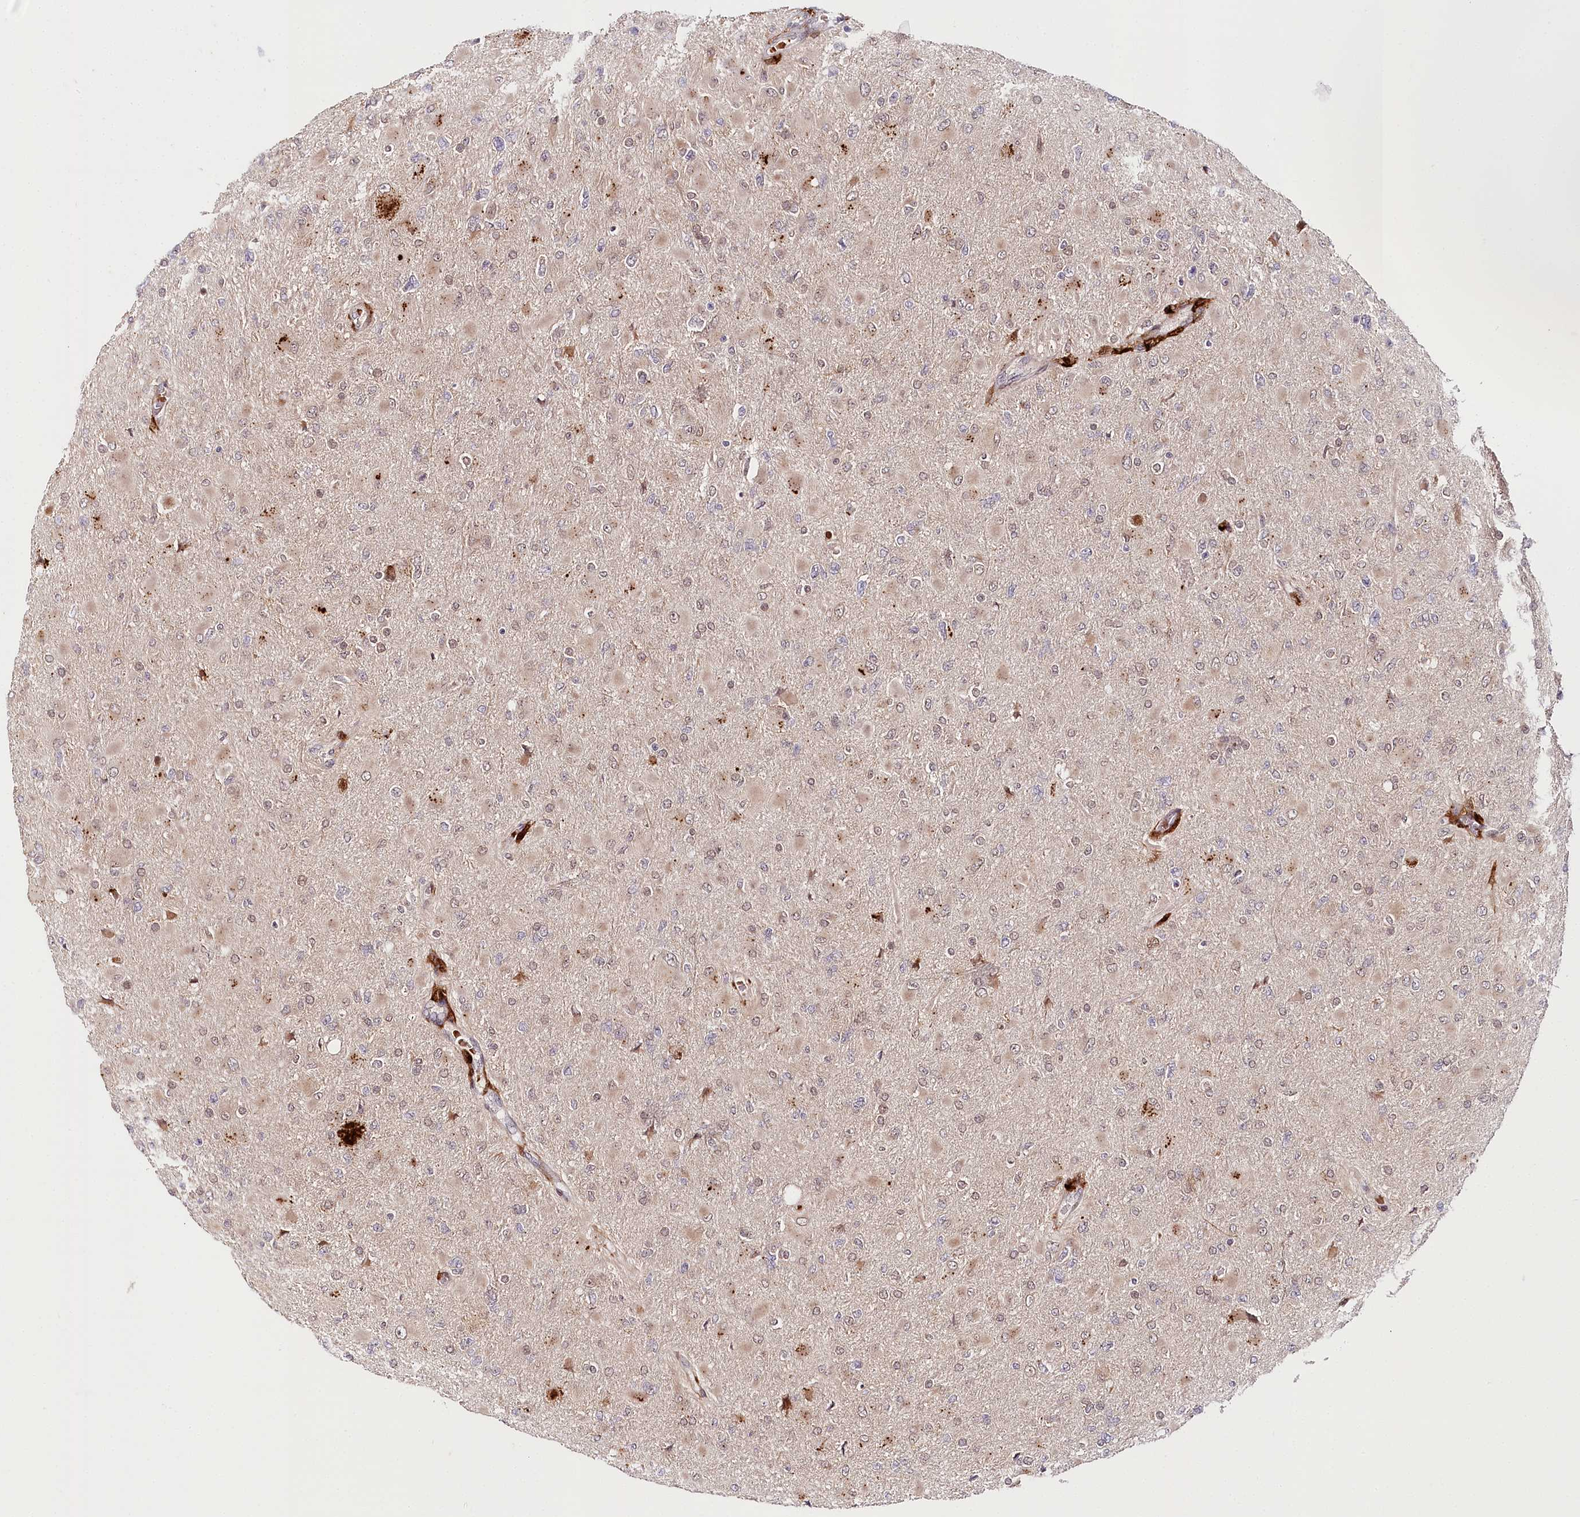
{"staining": {"intensity": "weak", "quantity": "25%-75%", "location": "nuclear"}, "tissue": "glioma", "cell_type": "Tumor cells", "image_type": "cancer", "snomed": [{"axis": "morphology", "description": "Glioma, malignant, High grade"}, {"axis": "topography", "description": "Cerebral cortex"}], "caption": "The photomicrograph reveals staining of glioma, revealing weak nuclear protein staining (brown color) within tumor cells. The staining was performed using DAB (3,3'-diaminobenzidine), with brown indicating positive protein expression. Nuclei are stained blue with hematoxylin.", "gene": "WDR36", "patient": {"sex": "female", "age": 36}}